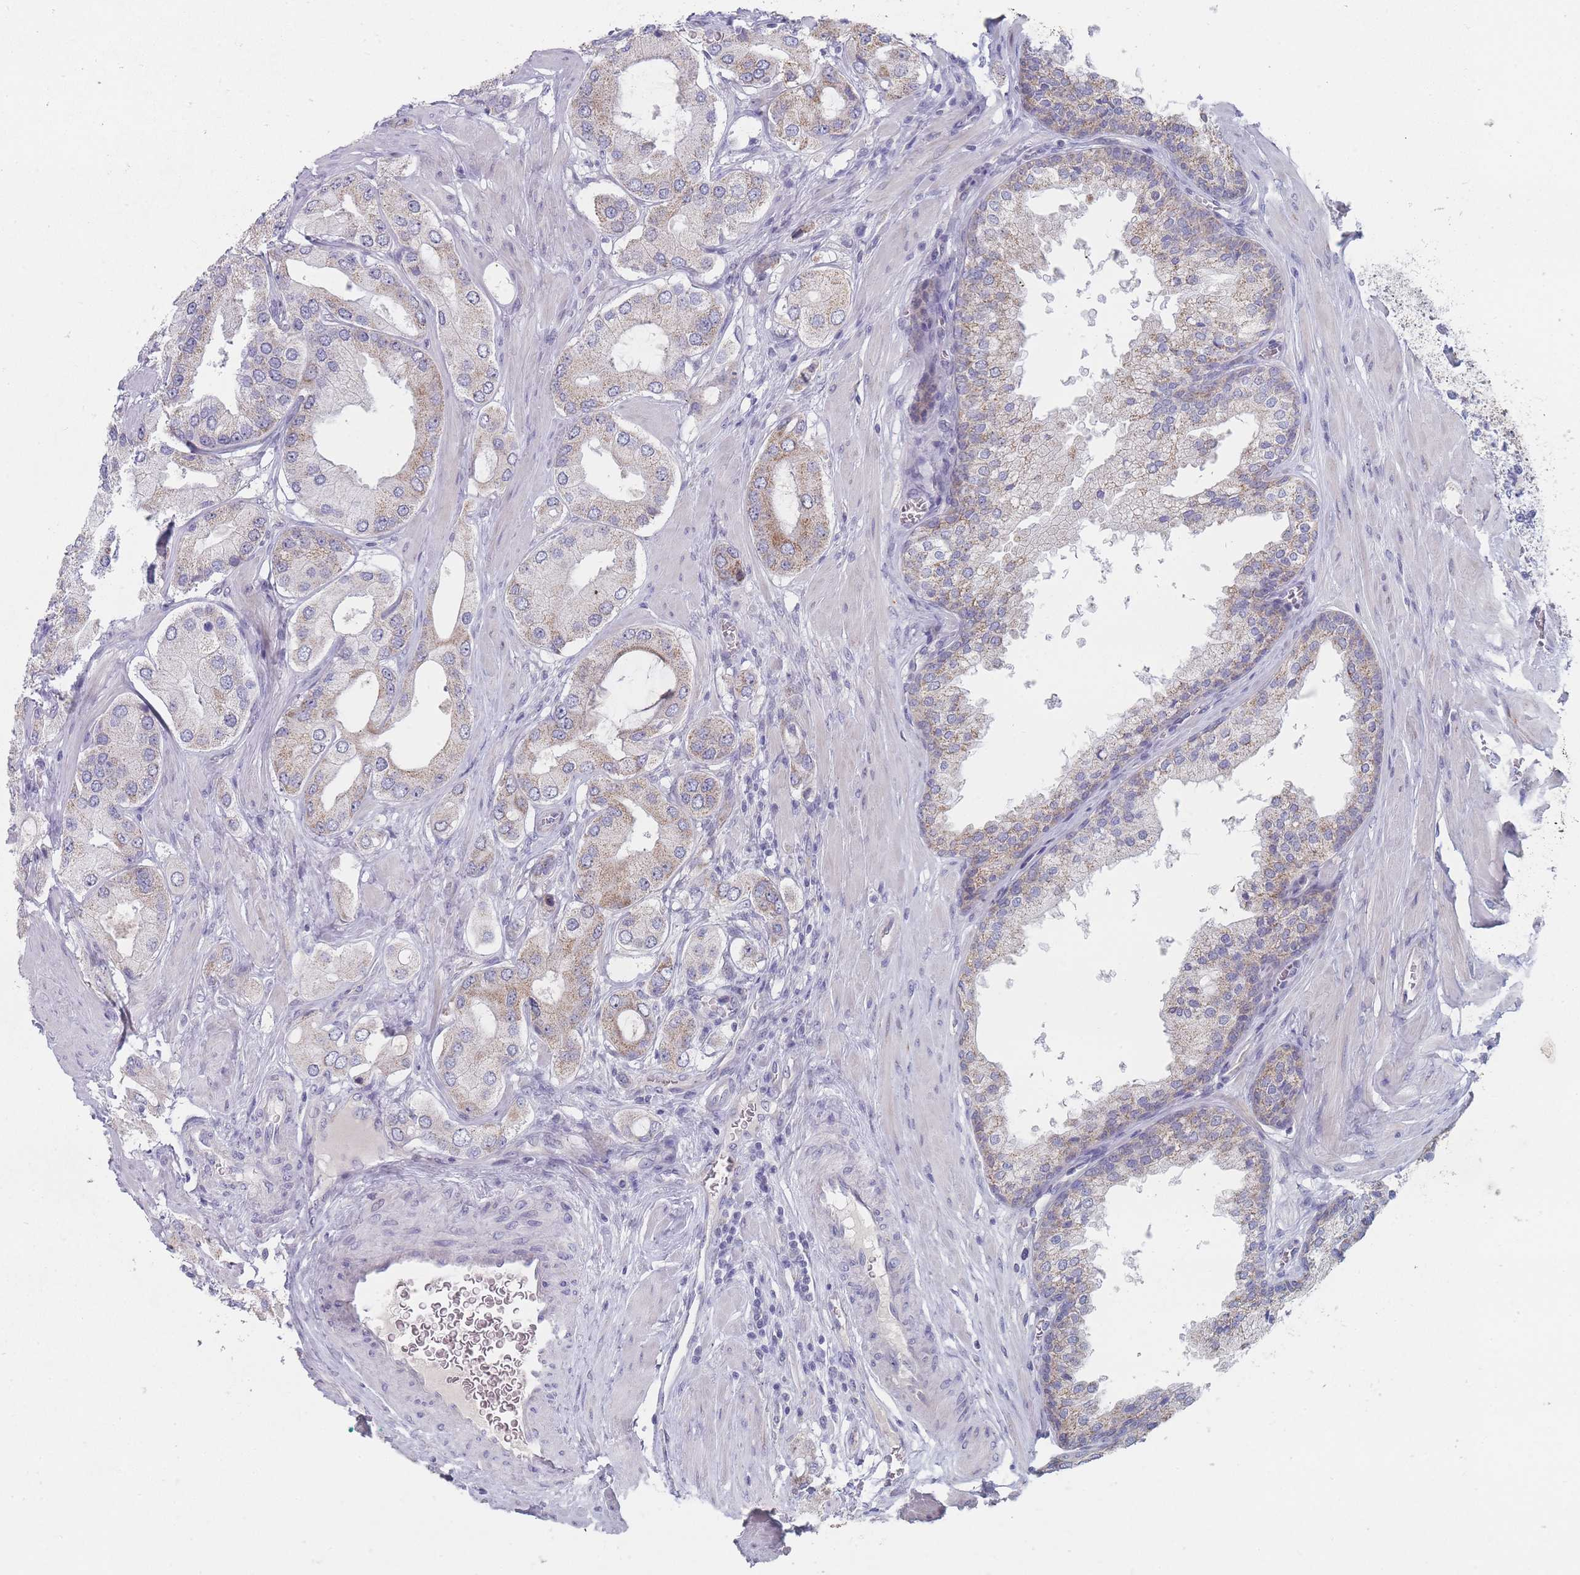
{"staining": {"intensity": "weak", "quantity": "<25%", "location": "cytoplasmic/membranous"}, "tissue": "prostate cancer", "cell_type": "Tumor cells", "image_type": "cancer", "snomed": [{"axis": "morphology", "description": "Adenocarcinoma, Low grade"}, {"axis": "topography", "description": "Prostate"}], "caption": "High magnification brightfield microscopy of prostate adenocarcinoma (low-grade) stained with DAB (brown) and counterstained with hematoxylin (blue): tumor cells show no significant expression.", "gene": "RNF8", "patient": {"sex": "male", "age": 42}}